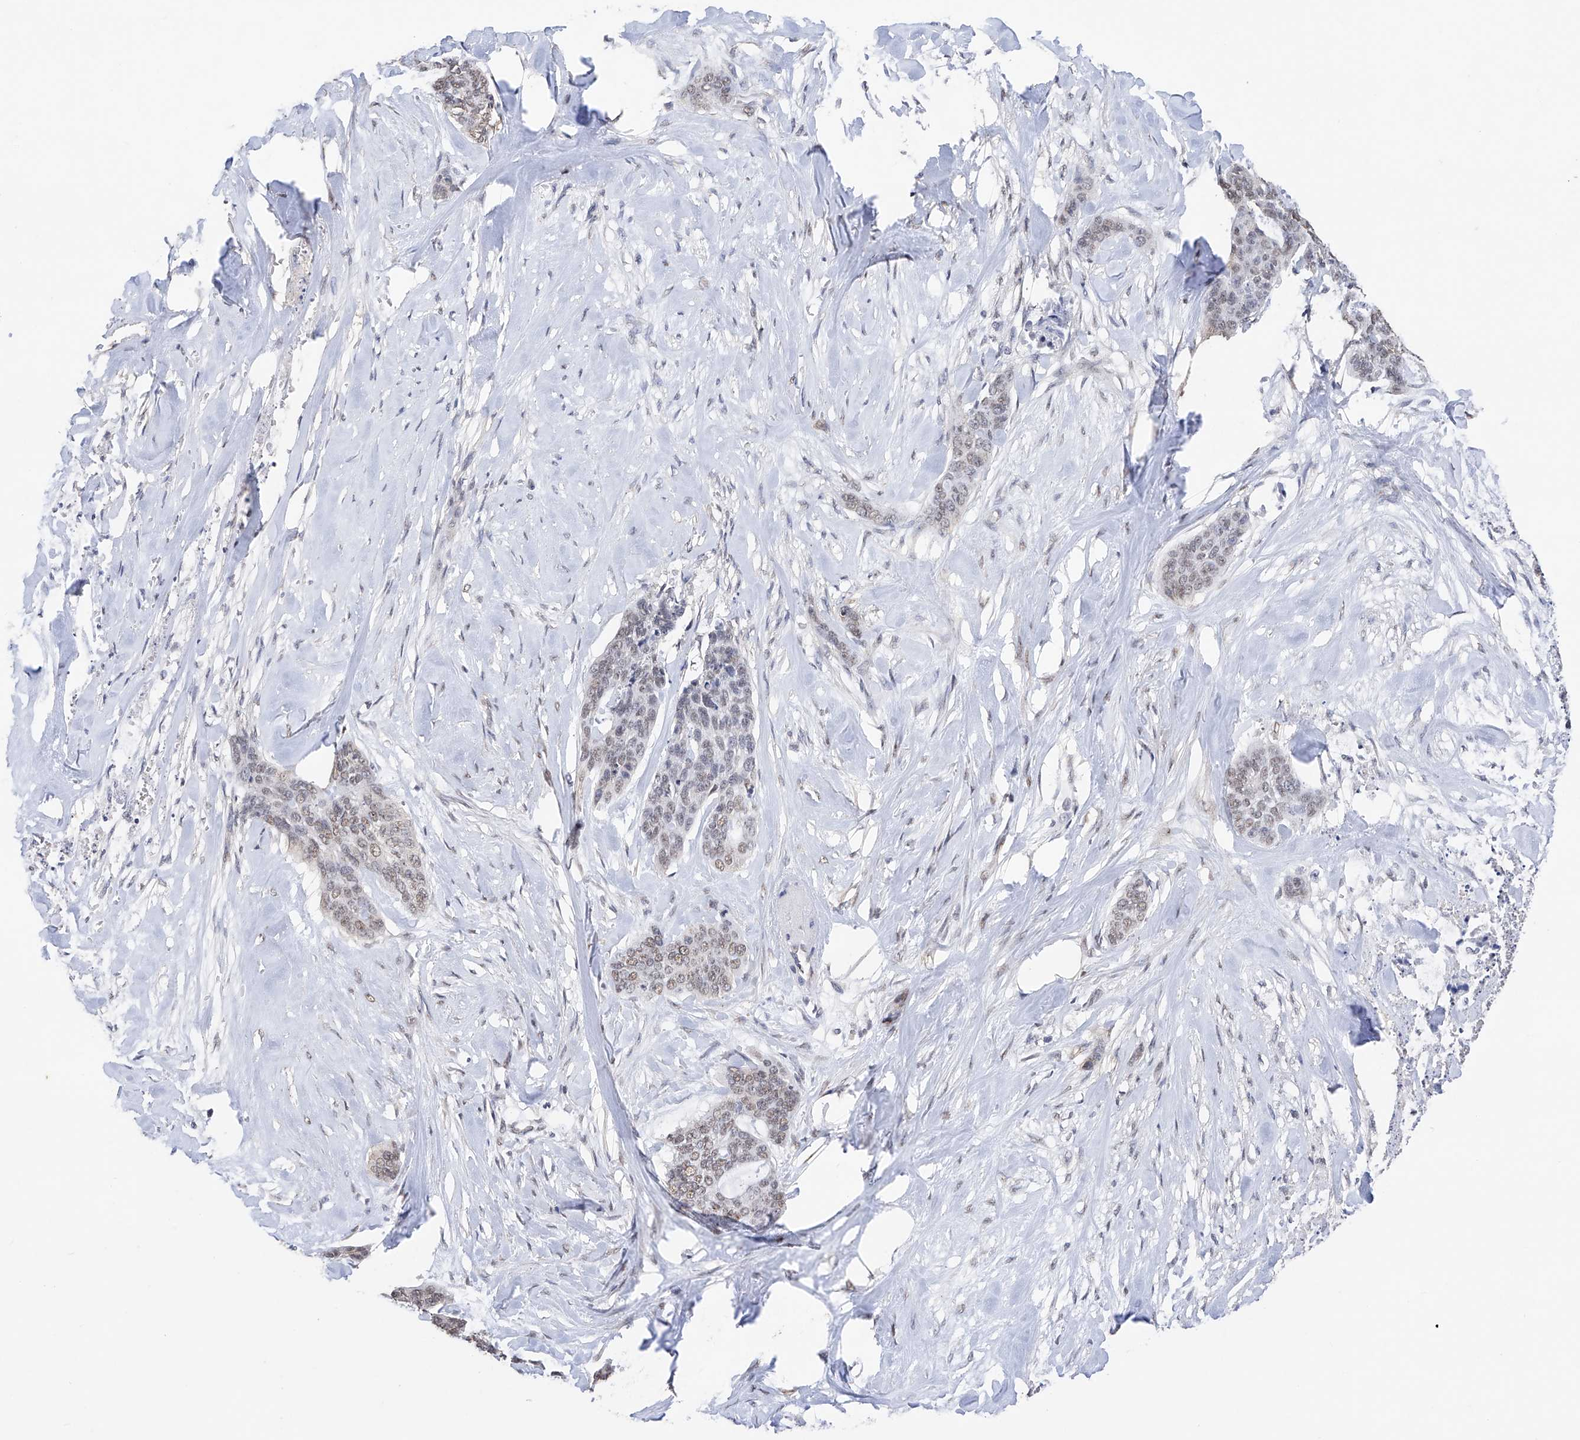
{"staining": {"intensity": "weak", "quantity": "25%-75%", "location": "nuclear"}, "tissue": "skin cancer", "cell_type": "Tumor cells", "image_type": "cancer", "snomed": [{"axis": "morphology", "description": "Basal cell carcinoma"}, {"axis": "topography", "description": "Skin"}], "caption": "Skin cancer (basal cell carcinoma) stained for a protein (brown) demonstrates weak nuclear positive staining in approximately 25%-75% of tumor cells.", "gene": "DMAP1", "patient": {"sex": "female", "age": 64}}